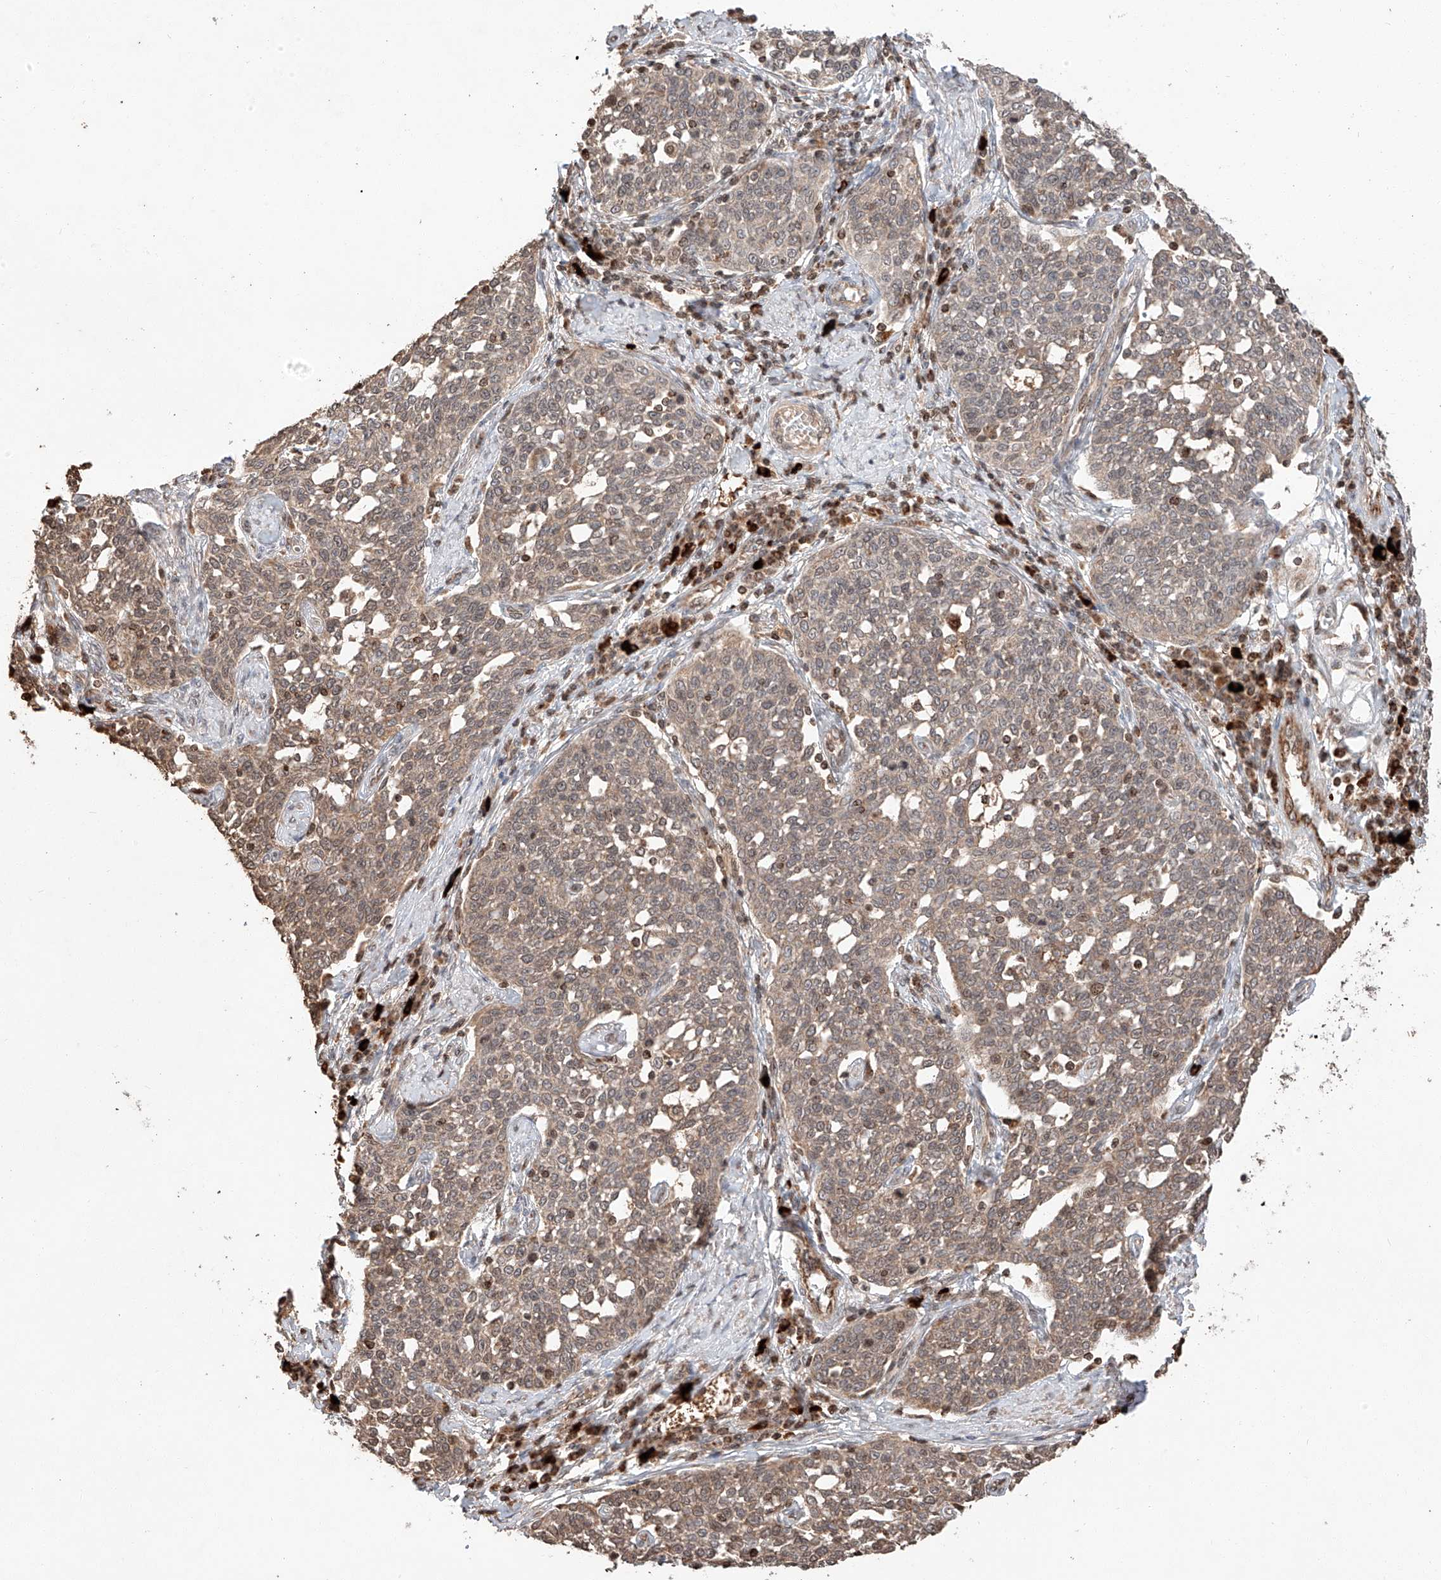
{"staining": {"intensity": "weak", "quantity": ">75%", "location": "cytoplasmic/membranous,nuclear"}, "tissue": "cervical cancer", "cell_type": "Tumor cells", "image_type": "cancer", "snomed": [{"axis": "morphology", "description": "Squamous cell carcinoma, NOS"}, {"axis": "topography", "description": "Cervix"}], "caption": "A high-resolution histopathology image shows IHC staining of cervical cancer, which reveals weak cytoplasmic/membranous and nuclear staining in about >75% of tumor cells.", "gene": "ARHGAP33", "patient": {"sex": "female", "age": 34}}